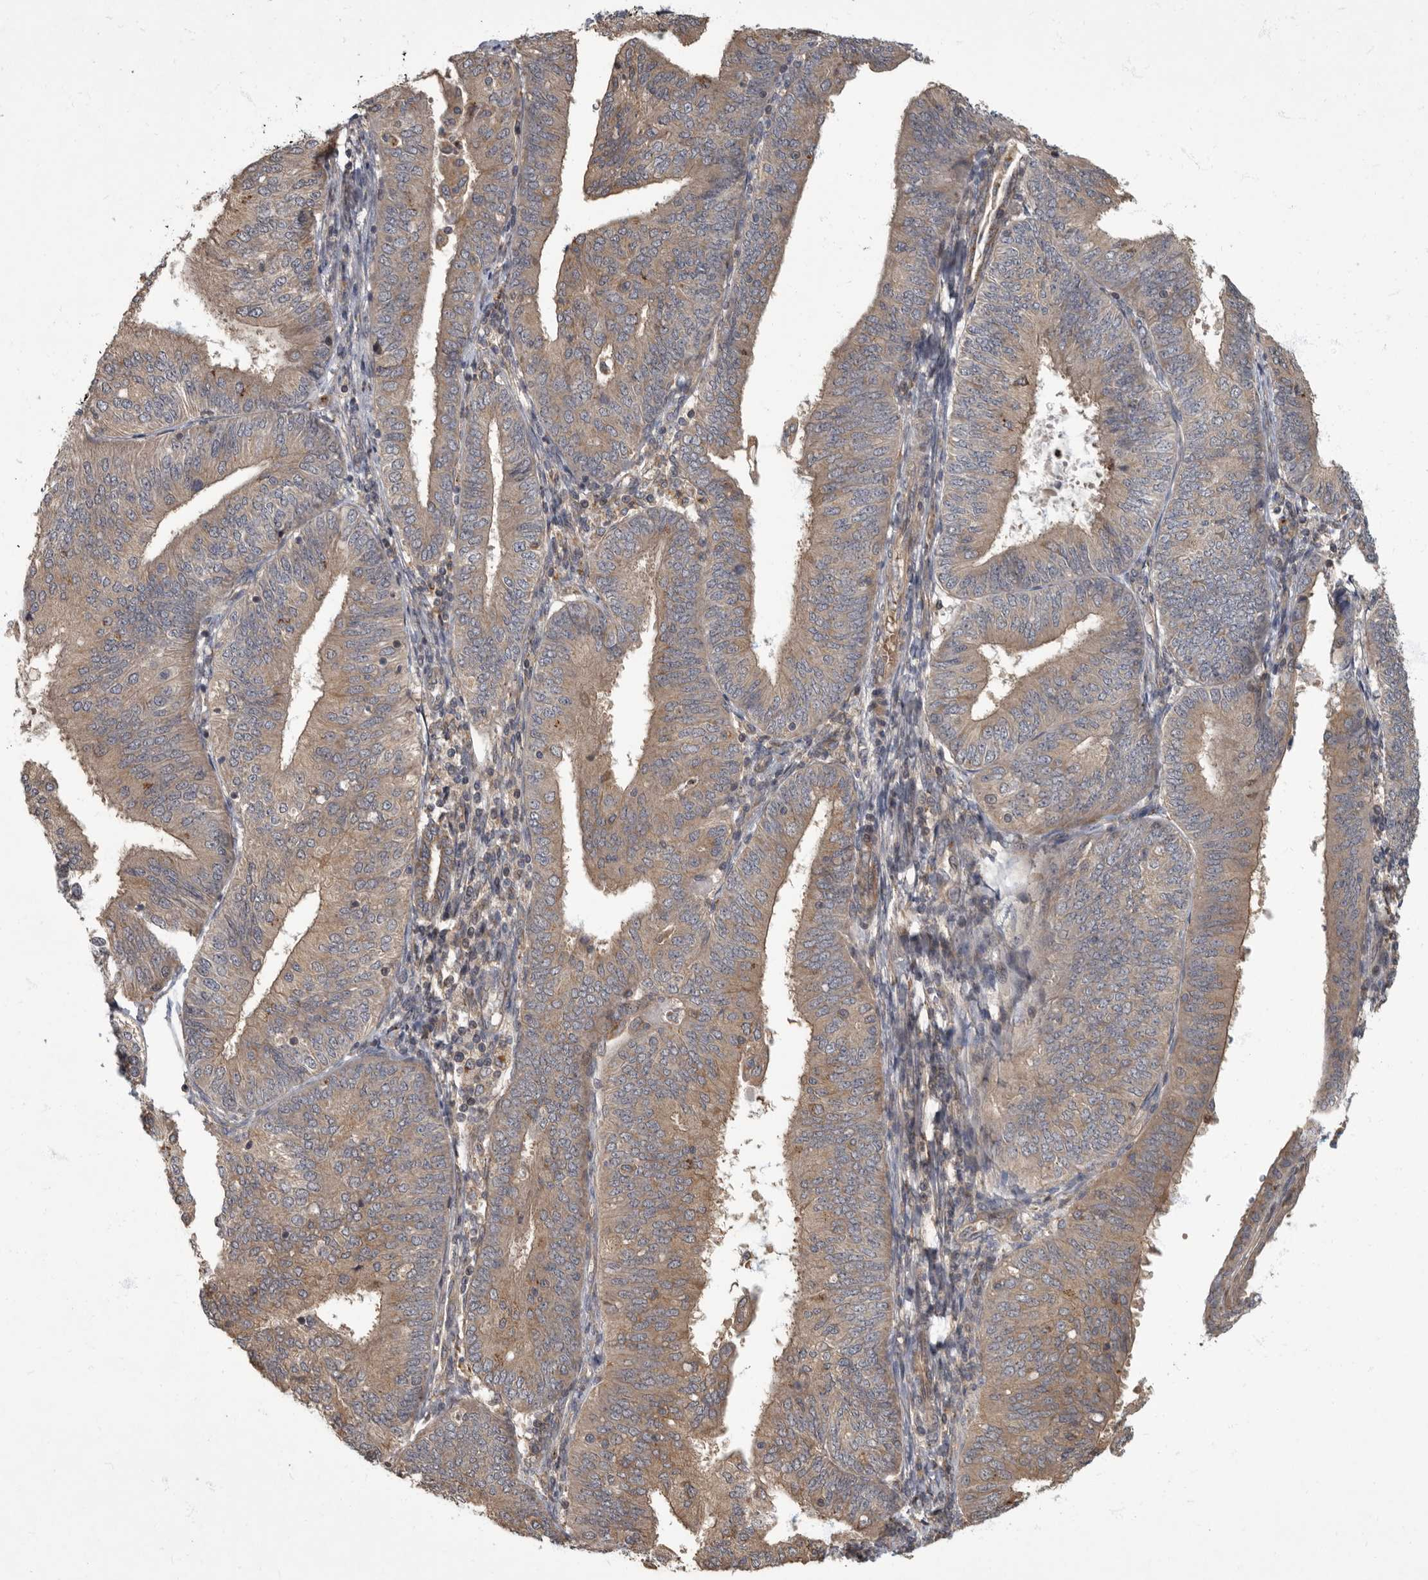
{"staining": {"intensity": "moderate", "quantity": ">75%", "location": "cytoplasmic/membranous"}, "tissue": "endometrial cancer", "cell_type": "Tumor cells", "image_type": "cancer", "snomed": [{"axis": "morphology", "description": "Adenocarcinoma, NOS"}, {"axis": "topography", "description": "Endometrium"}], "caption": "Brown immunohistochemical staining in human adenocarcinoma (endometrial) demonstrates moderate cytoplasmic/membranous staining in approximately >75% of tumor cells.", "gene": "IQCK", "patient": {"sex": "female", "age": 58}}